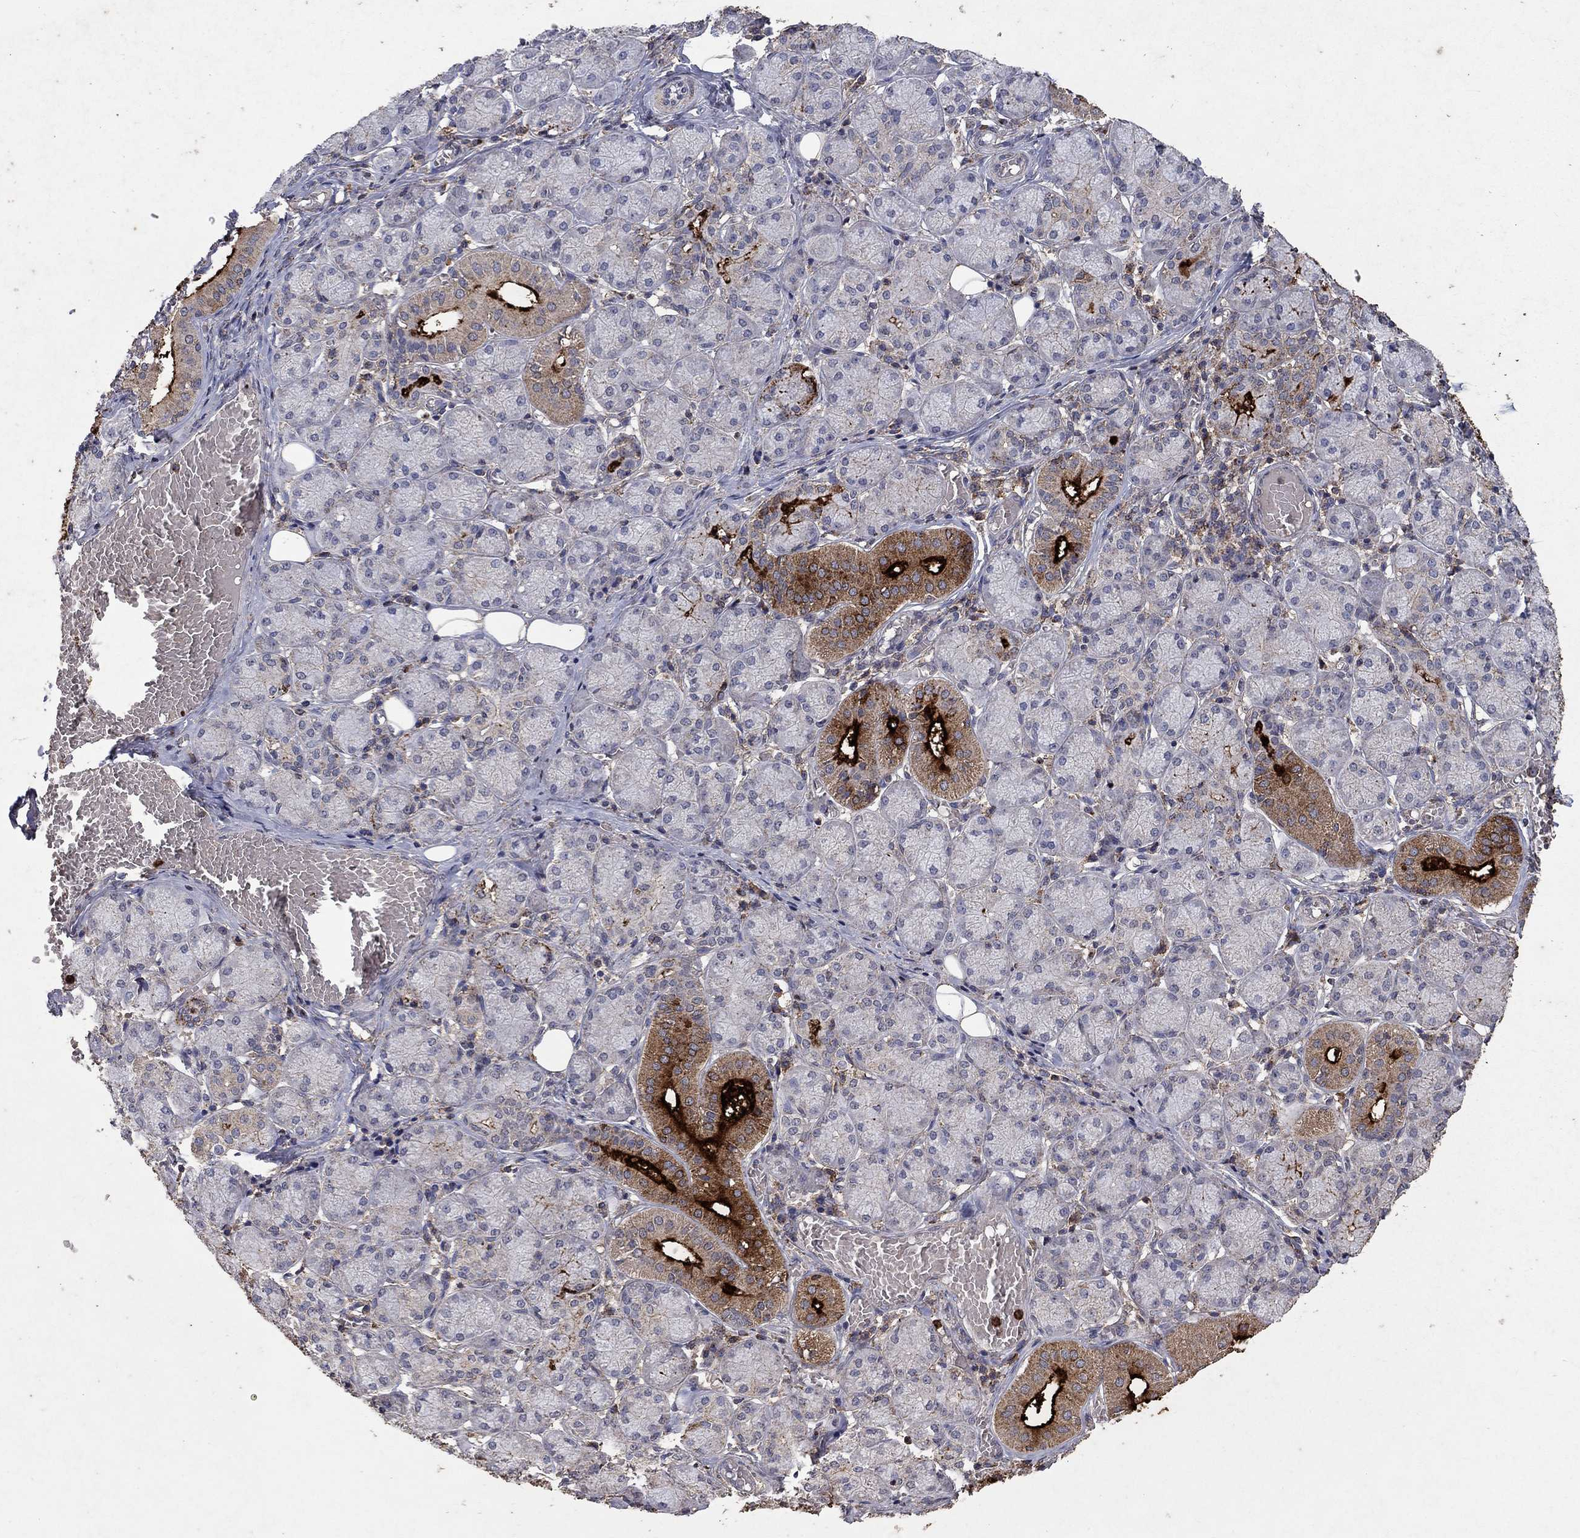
{"staining": {"intensity": "strong", "quantity": "<25%", "location": "cytoplasmic/membranous"}, "tissue": "salivary gland", "cell_type": "Glandular cells", "image_type": "normal", "snomed": [{"axis": "morphology", "description": "Normal tissue, NOS"}, {"axis": "topography", "description": "Salivary gland"}, {"axis": "topography", "description": "Peripheral nerve tissue"}], "caption": "Immunohistochemistry photomicrograph of unremarkable salivary gland stained for a protein (brown), which exhibits medium levels of strong cytoplasmic/membranous positivity in about <25% of glandular cells.", "gene": "CD24", "patient": {"sex": "female", "age": 24}}